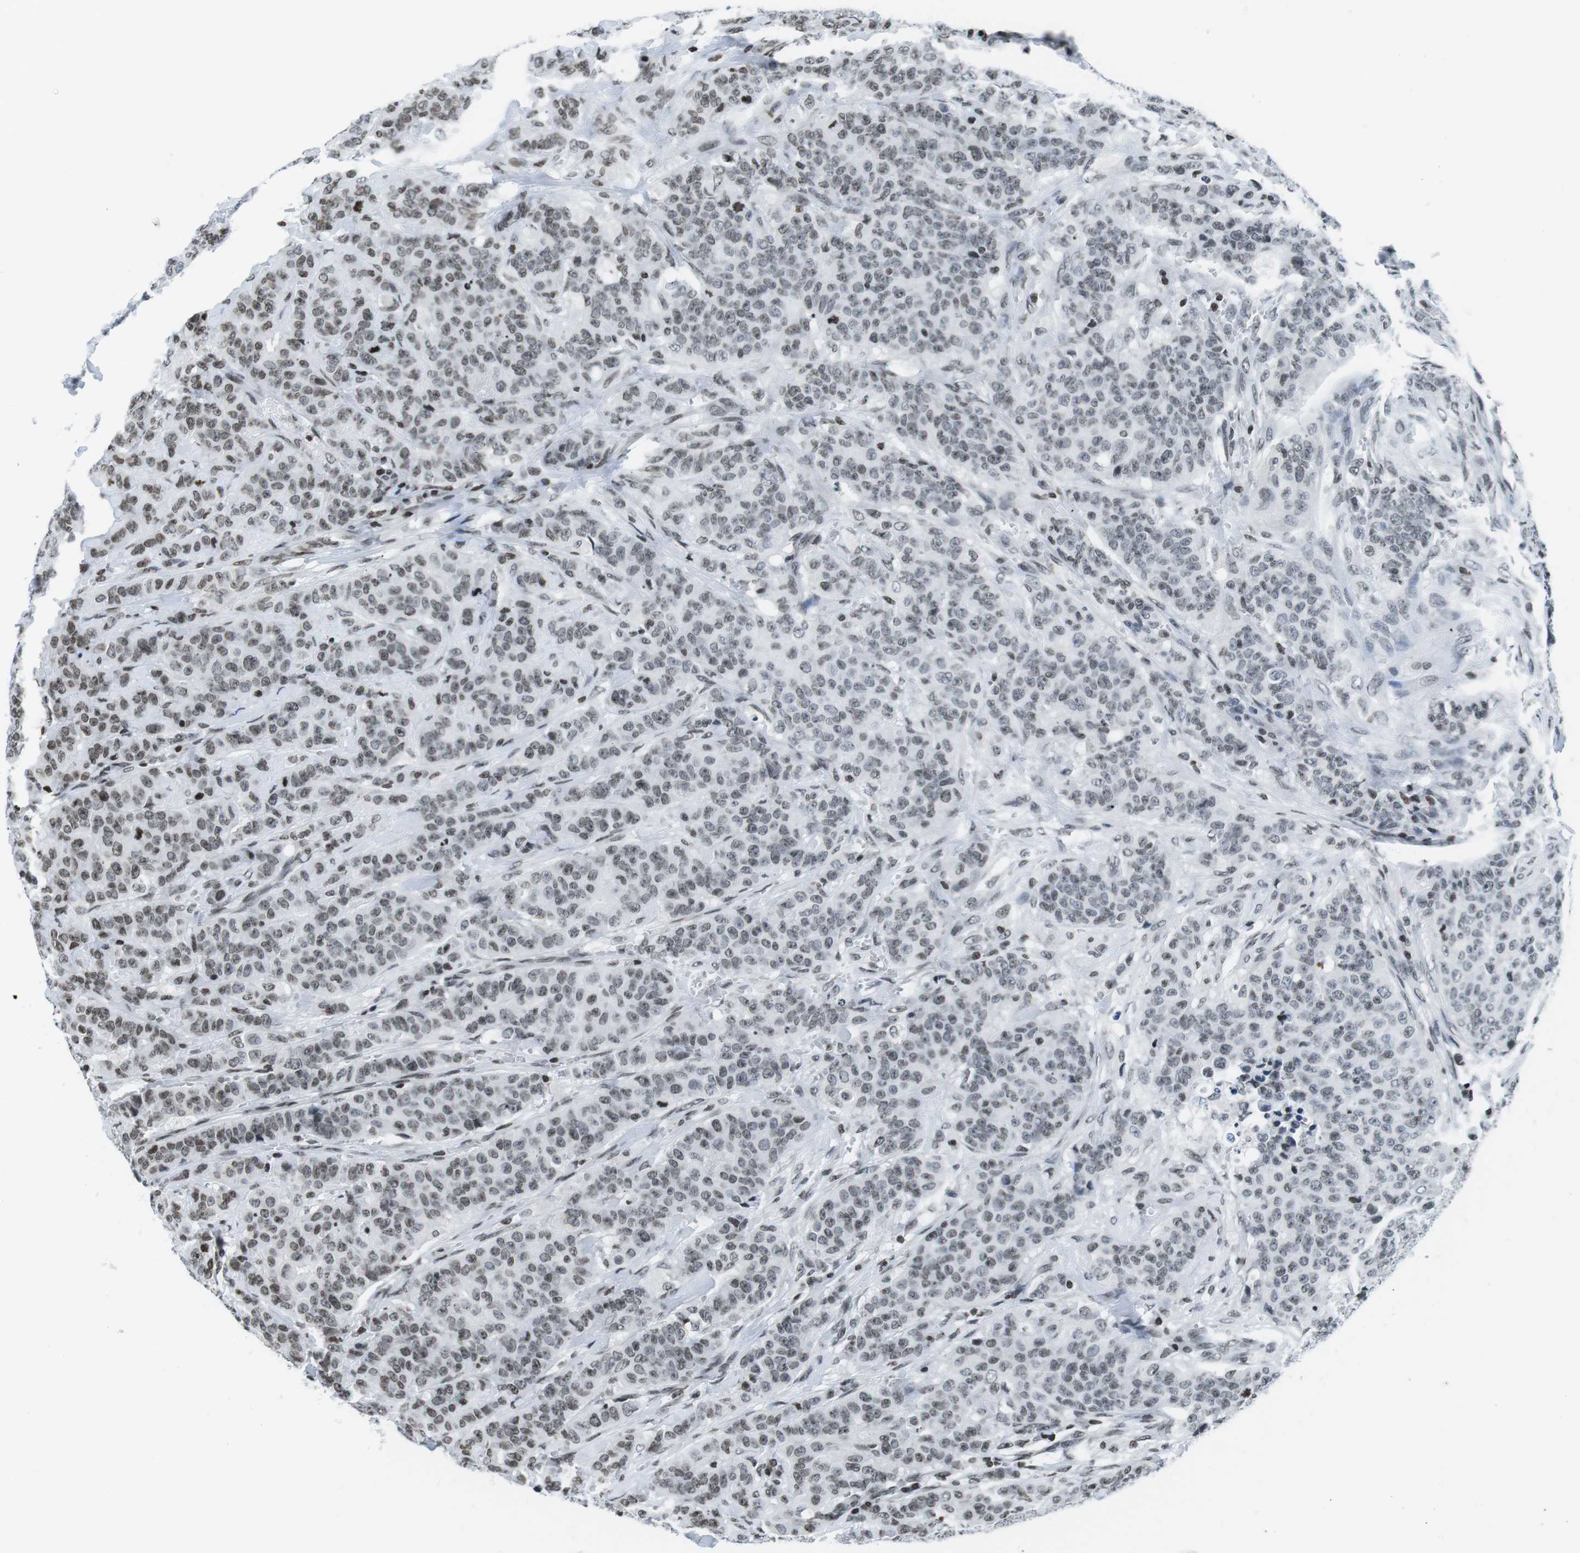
{"staining": {"intensity": "weak", "quantity": "25%-75%", "location": "nuclear"}, "tissue": "breast cancer", "cell_type": "Tumor cells", "image_type": "cancer", "snomed": [{"axis": "morphology", "description": "Normal tissue, NOS"}, {"axis": "morphology", "description": "Duct carcinoma"}, {"axis": "topography", "description": "Breast"}], "caption": "Weak nuclear protein expression is present in about 25%-75% of tumor cells in breast intraductal carcinoma.", "gene": "E2F2", "patient": {"sex": "female", "age": 40}}